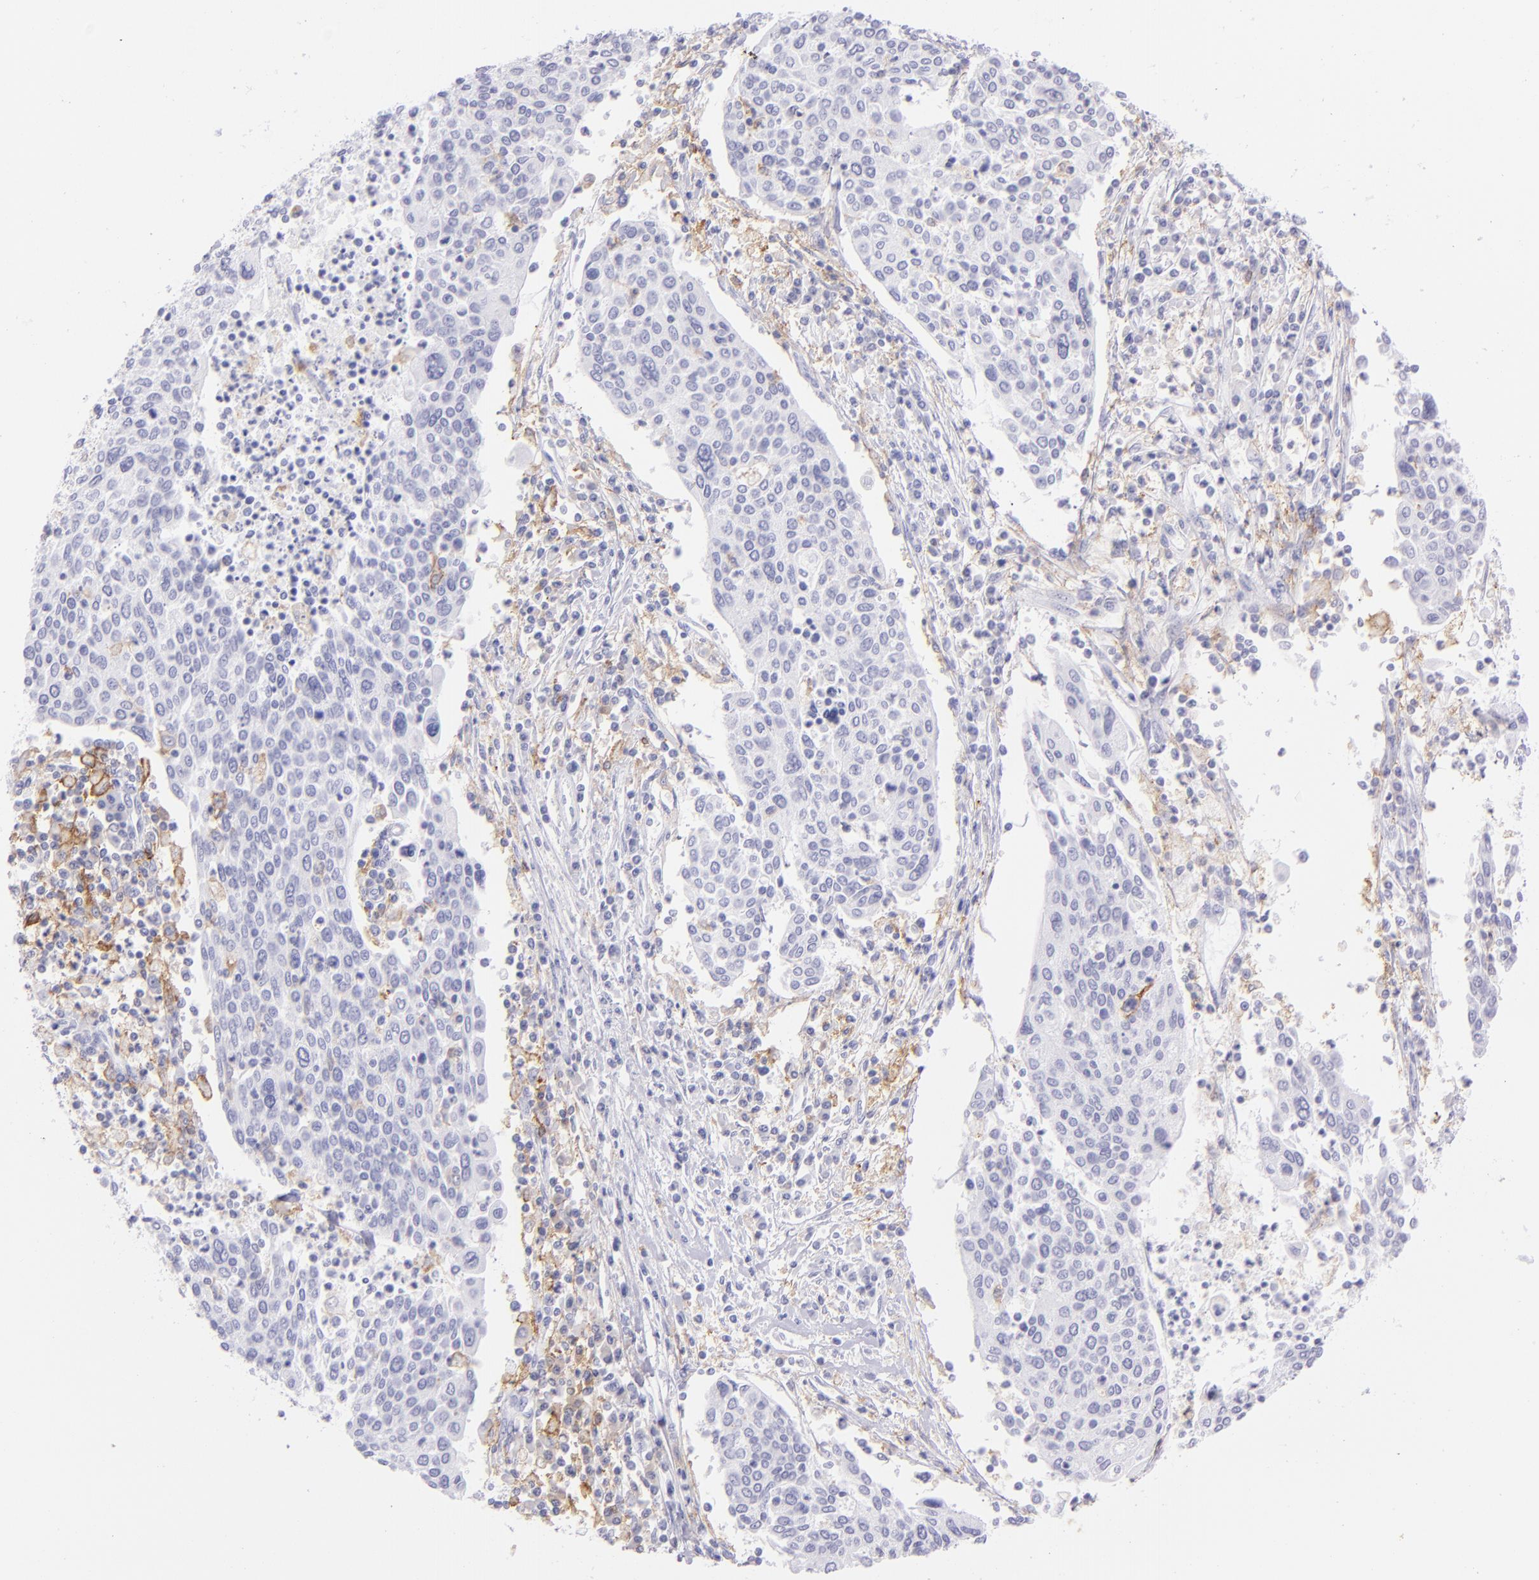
{"staining": {"intensity": "negative", "quantity": "none", "location": "none"}, "tissue": "cervical cancer", "cell_type": "Tumor cells", "image_type": "cancer", "snomed": [{"axis": "morphology", "description": "Squamous cell carcinoma, NOS"}, {"axis": "topography", "description": "Cervix"}], "caption": "Tumor cells show no significant protein positivity in cervical cancer.", "gene": "CD72", "patient": {"sex": "female", "age": 40}}